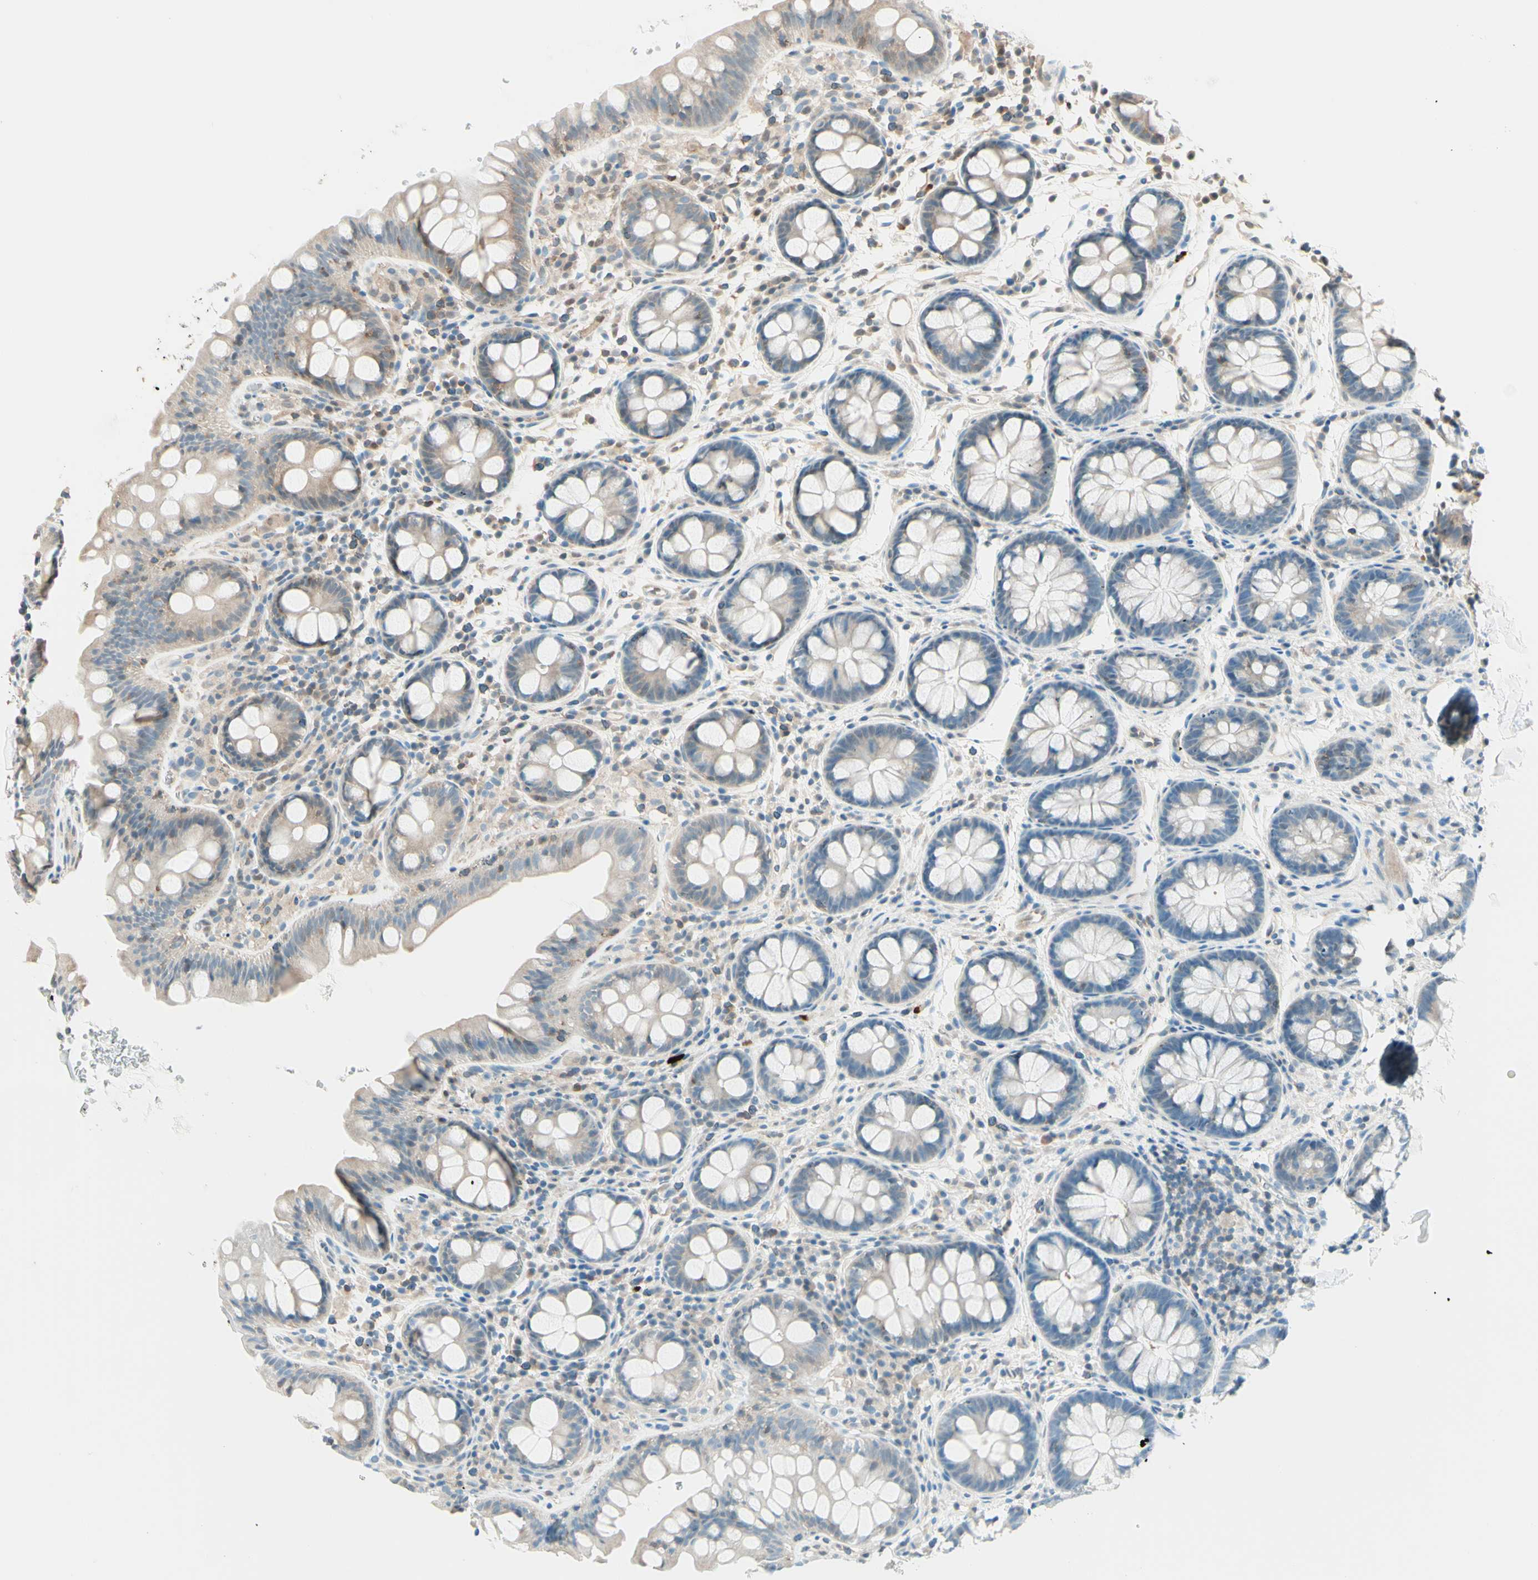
{"staining": {"intensity": "weak", "quantity": ">75%", "location": "cytoplasmic/membranous"}, "tissue": "colon", "cell_type": "Endothelial cells", "image_type": "normal", "snomed": [{"axis": "morphology", "description": "Normal tissue, NOS"}, {"axis": "topography", "description": "Colon"}], "caption": "Colon stained with DAB IHC exhibits low levels of weak cytoplasmic/membranous staining in approximately >75% of endothelial cells.", "gene": "UPK3B", "patient": {"sex": "female", "age": 80}}